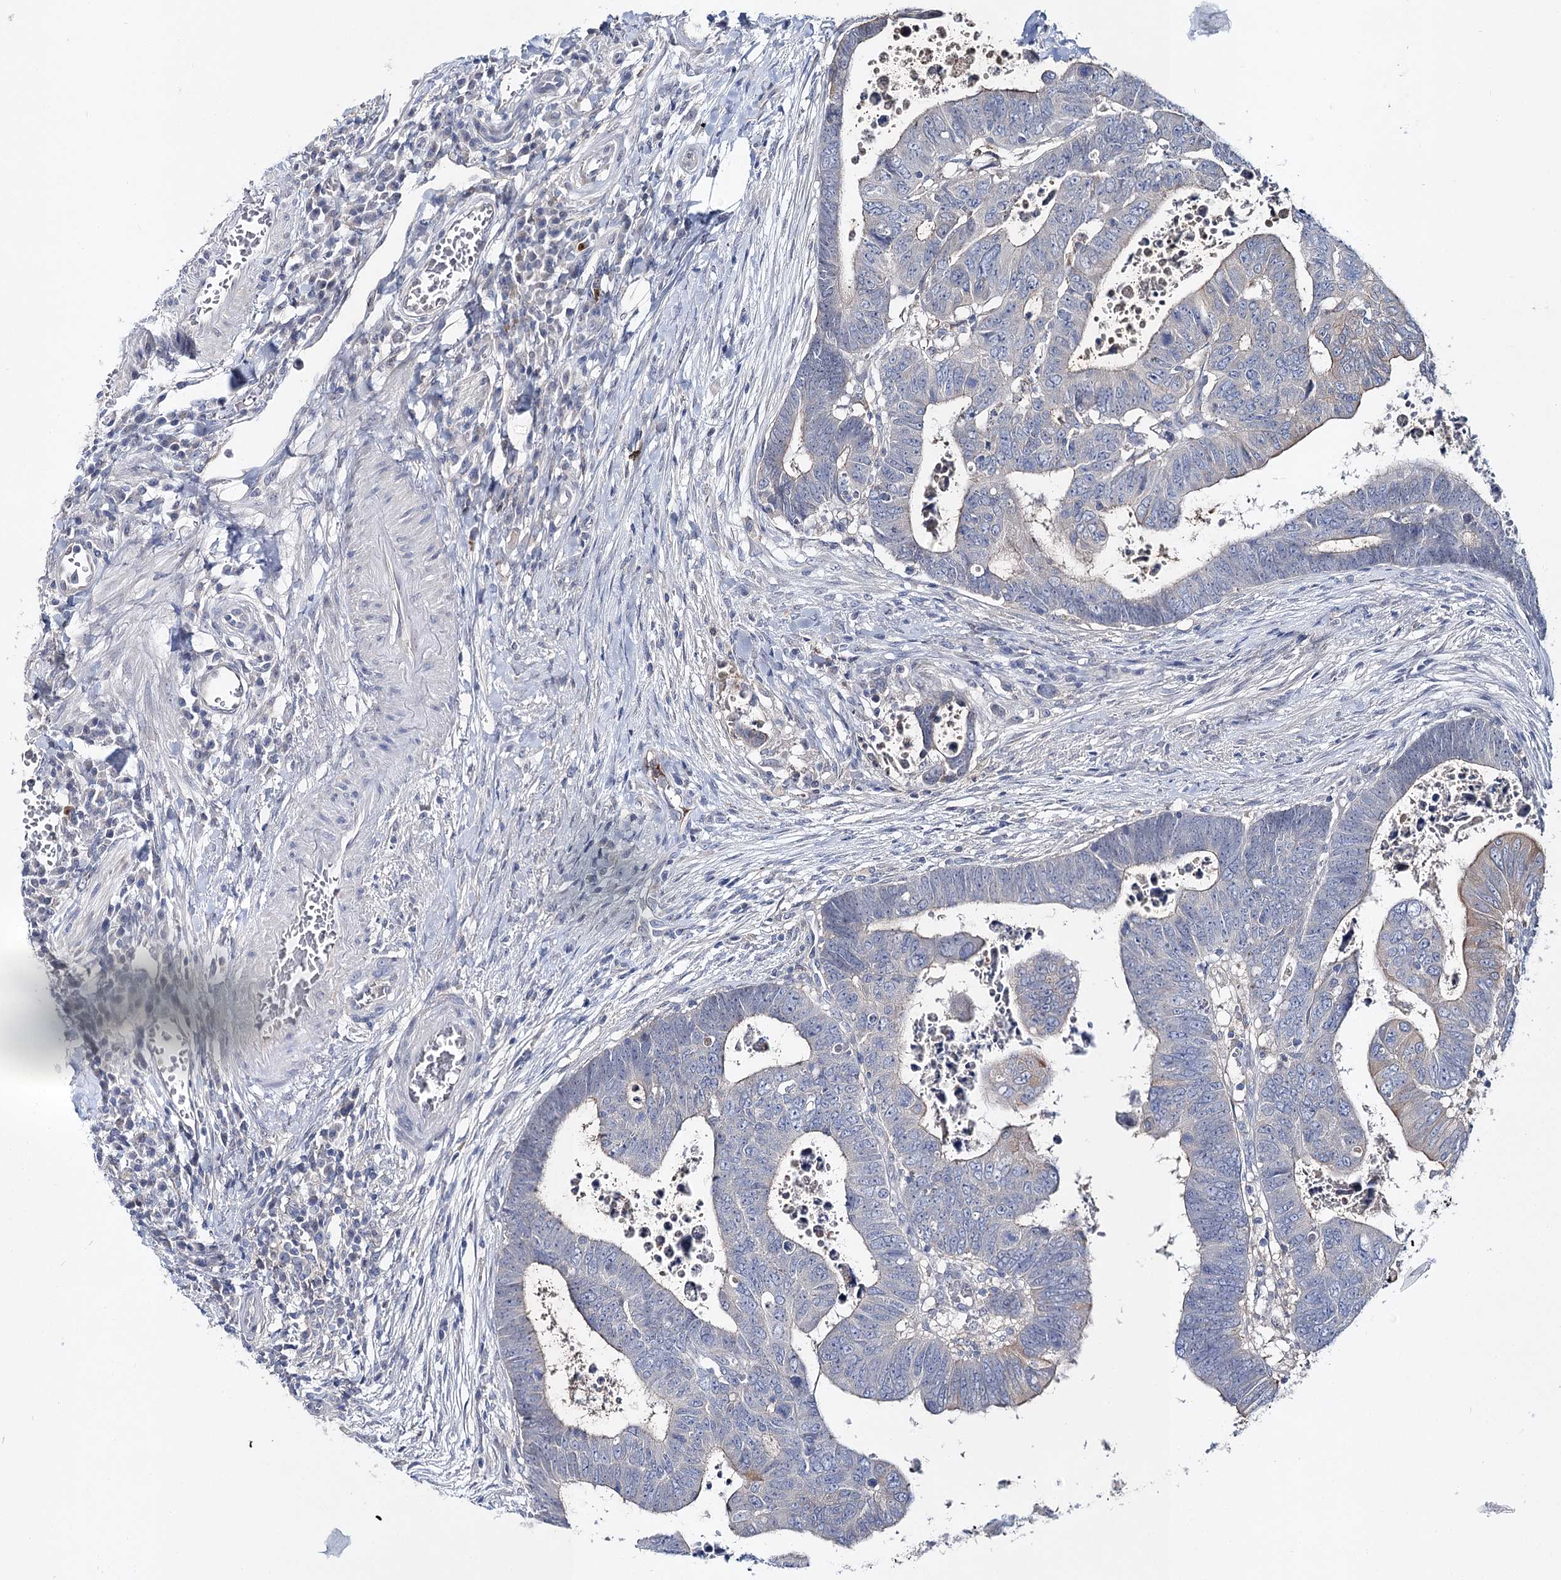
{"staining": {"intensity": "negative", "quantity": "none", "location": "none"}, "tissue": "colorectal cancer", "cell_type": "Tumor cells", "image_type": "cancer", "snomed": [{"axis": "morphology", "description": "Normal tissue, NOS"}, {"axis": "morphology", "description": "Adenocarcinoma, NOS"}, {"axis": "topography", "description": "Rectum"}], "caption": "Colorectal cancer was stained to show a protein in brown. There is no significant staining in tumor cells.", "gene": "UGP2", "patient": {"sex": "female", "age": 65}}